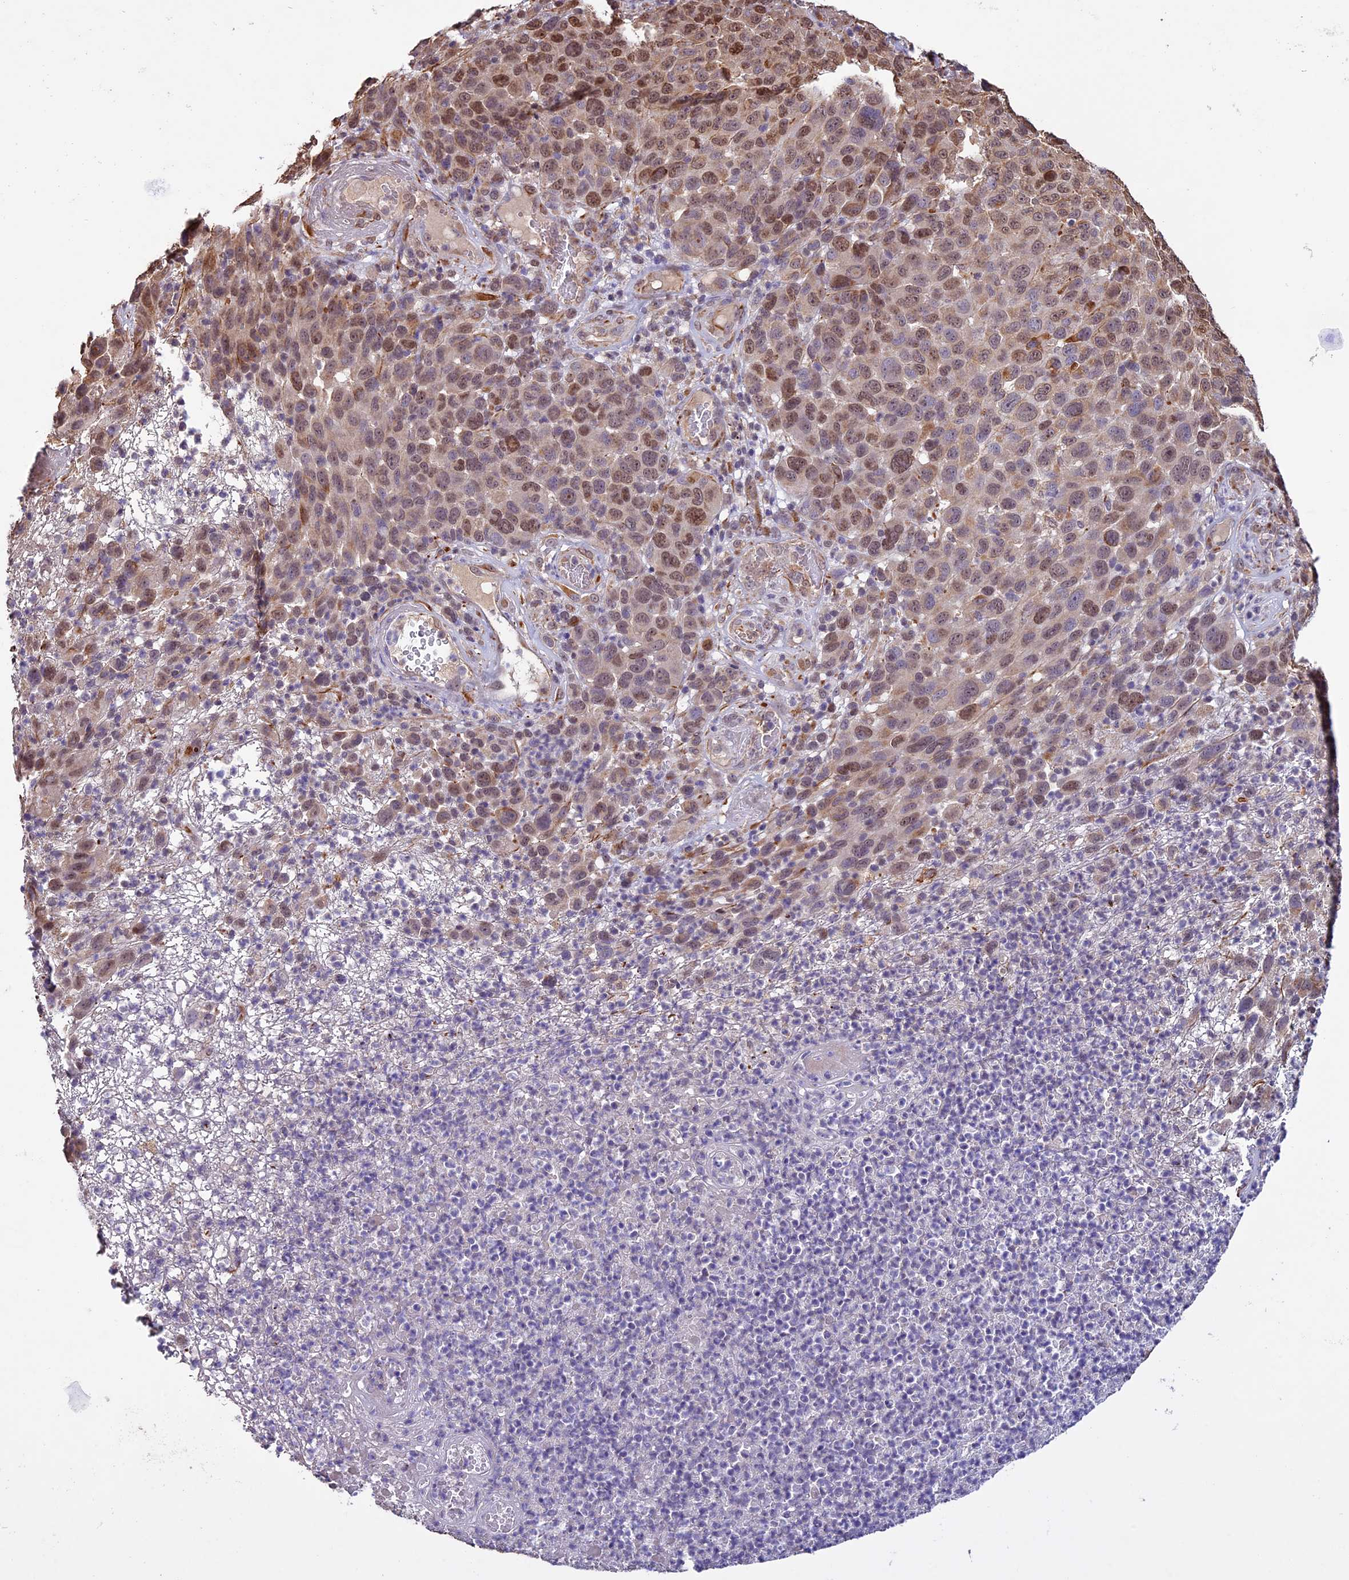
{"staining": {"intensity": "moderate", "quantity": ">75%", "location": "cytoplasmic/membranous,nuclear"}, "tissue": "melanoma", "cell_type": "Tumor cells", "image_type": "cancer", "snomed": [{"axis": "morphology", "description": "Malignant melanoma, NOS"}, {"axis": "topography", "description": "Skin"}], "caption": "Protein staining by immunohistochemistry (IHC) shows moderate cytoplasmic/membranous and nuclear expression in about >75% of tumor cells in malignant melanoma. Using DAB (brown) and hematoxylin (blue) stains, captured at high magnification using brightfield microscopy.", "gene": "C3orf70", "patient": {"sex": "male", "age": 49}}